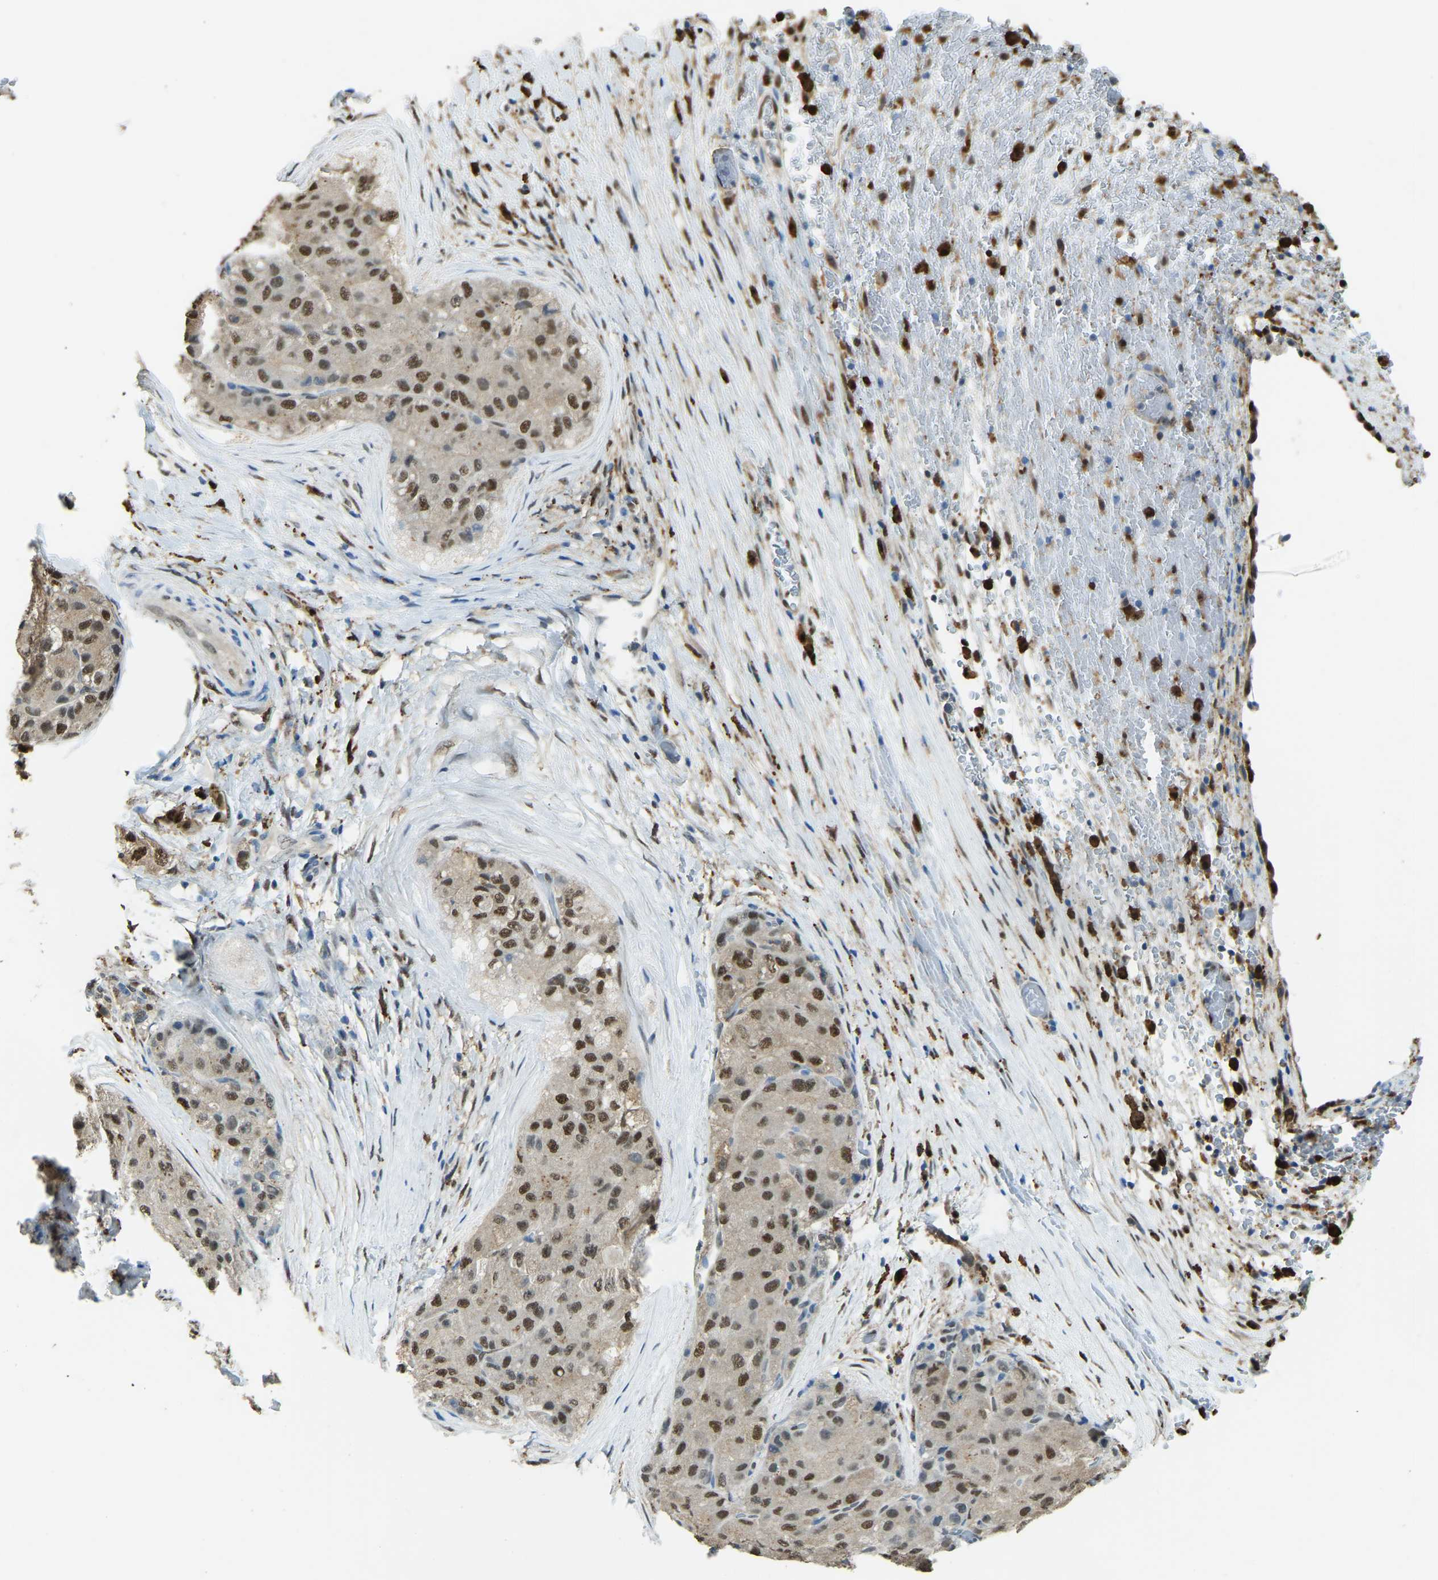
{"staining": {"intensity": "strong", "quantity": ">75%", "location": "cytoplasmic/membranous,nuclear"}, "tissue": "liver cancer", "cell_type": "Tumor cells", "image_type": "cancer", "snomed": [{"axis": "morphology", "description": "Carcinoma, Hepatocellular, NOS"}, {"axis": "topography", "description": "Liver"}], "caption": "This histopathology image reveals immunohistochemistry staining of human liver hepatocellular carcinoma, with high strong cytoplasmic/membranous and nuclear staining in about >75% of tumor cells.", "gene": "NANS", "patient": {"sex": "male", "age": 80}}